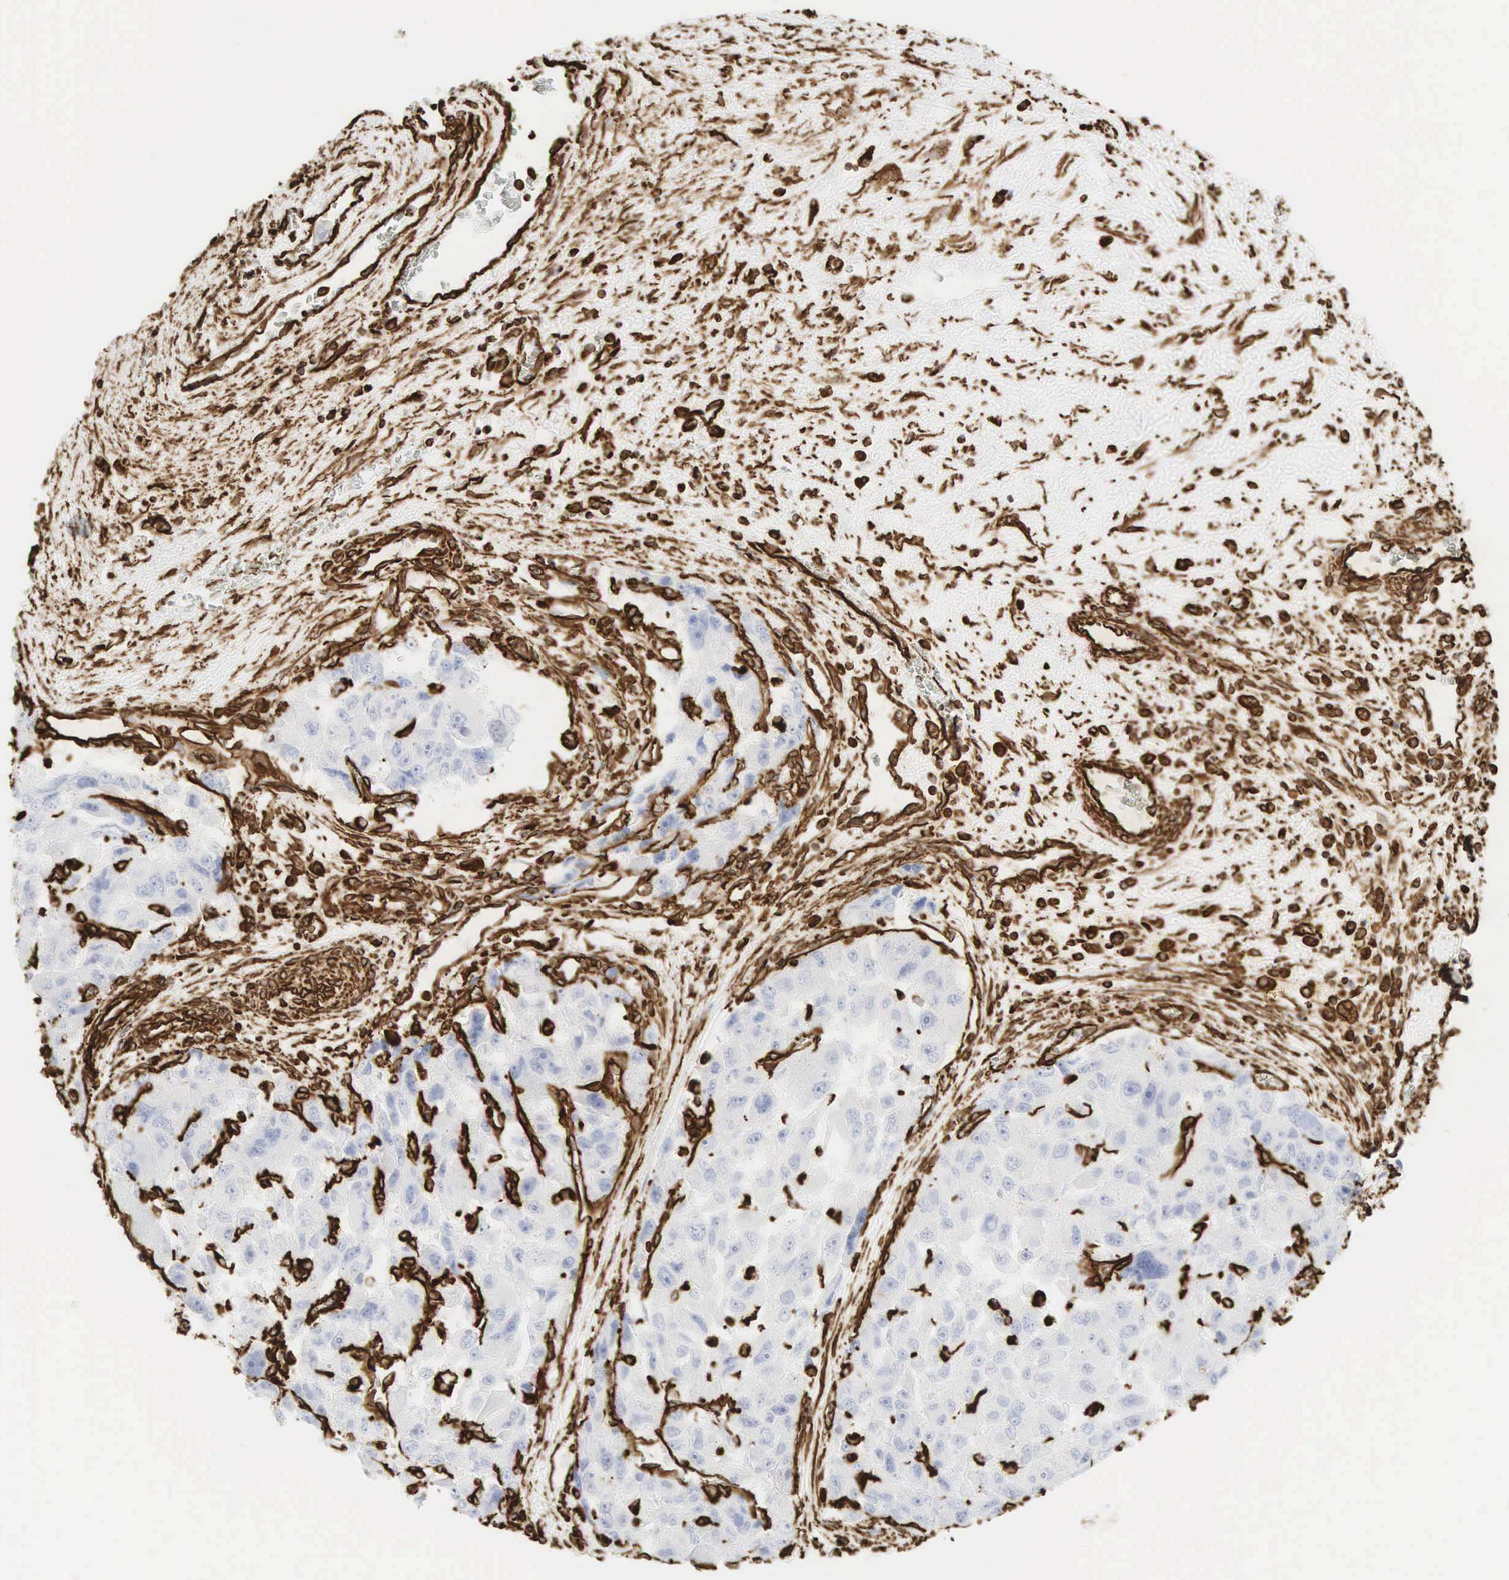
{"staining": {"intensity": "strong", "quantity": "<25%", "location": "cytoplasmic/membranous"}, "tissue": "liver cancer", "cell_type": "Tumor cells", "image_type": "cancer", "snomed": [{"axis": "morphology", "description": "Carcinoma, Hepatocellular, NOS"}, {"axis": "topography", "description": "Liver"}], "caption": "IHC histopathology image of neoplastic tissue: hepatocellular carcinoma (liver) stained using immunohistochemistry demonstrates medium levels of strong protein expression localized specifically in the cytoplasmic/membranous of tumor cells, appearing as a cytoplasmic/membranous brown color.", "gene": "VIM", "patient": {"sex": "male", "age": 64}}